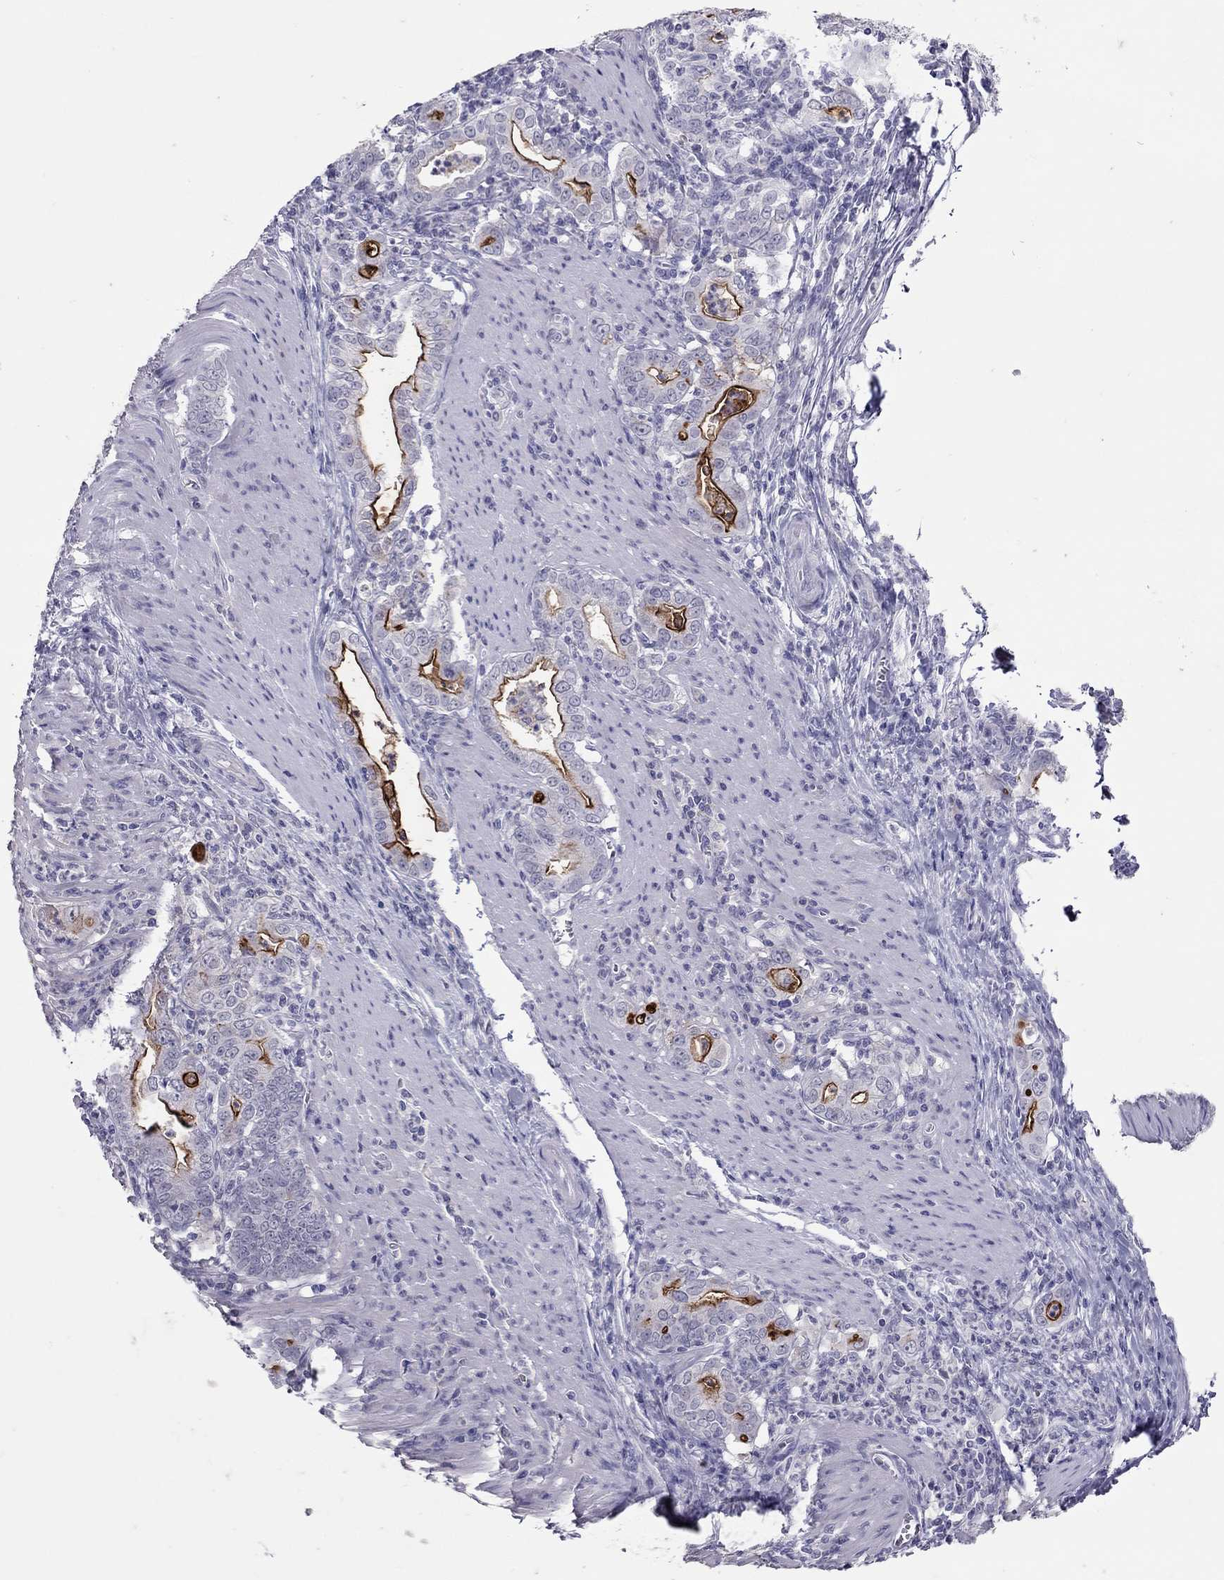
{"staining": {"intensity": "strong", "quantity": "25%-75%", "location": "cytoplasmic/membranous"}, "tissue": "stomach cancer", "cell_type": "Tumor cells", "image_type": "cancer", "snomed": [{"axis": "morphology", "description": "Adenocarcinoma, NOS"}, {"axis": "topography", "description": "Stomach, upper"}], "caption": "A brown stain highlights strong cytoplasmic/membranous expression of a protein in stomach cancer (adenocarcinoma) tumor cells.", "gene": "MUC16", "patient": {"sex": "female", "age": 79}}